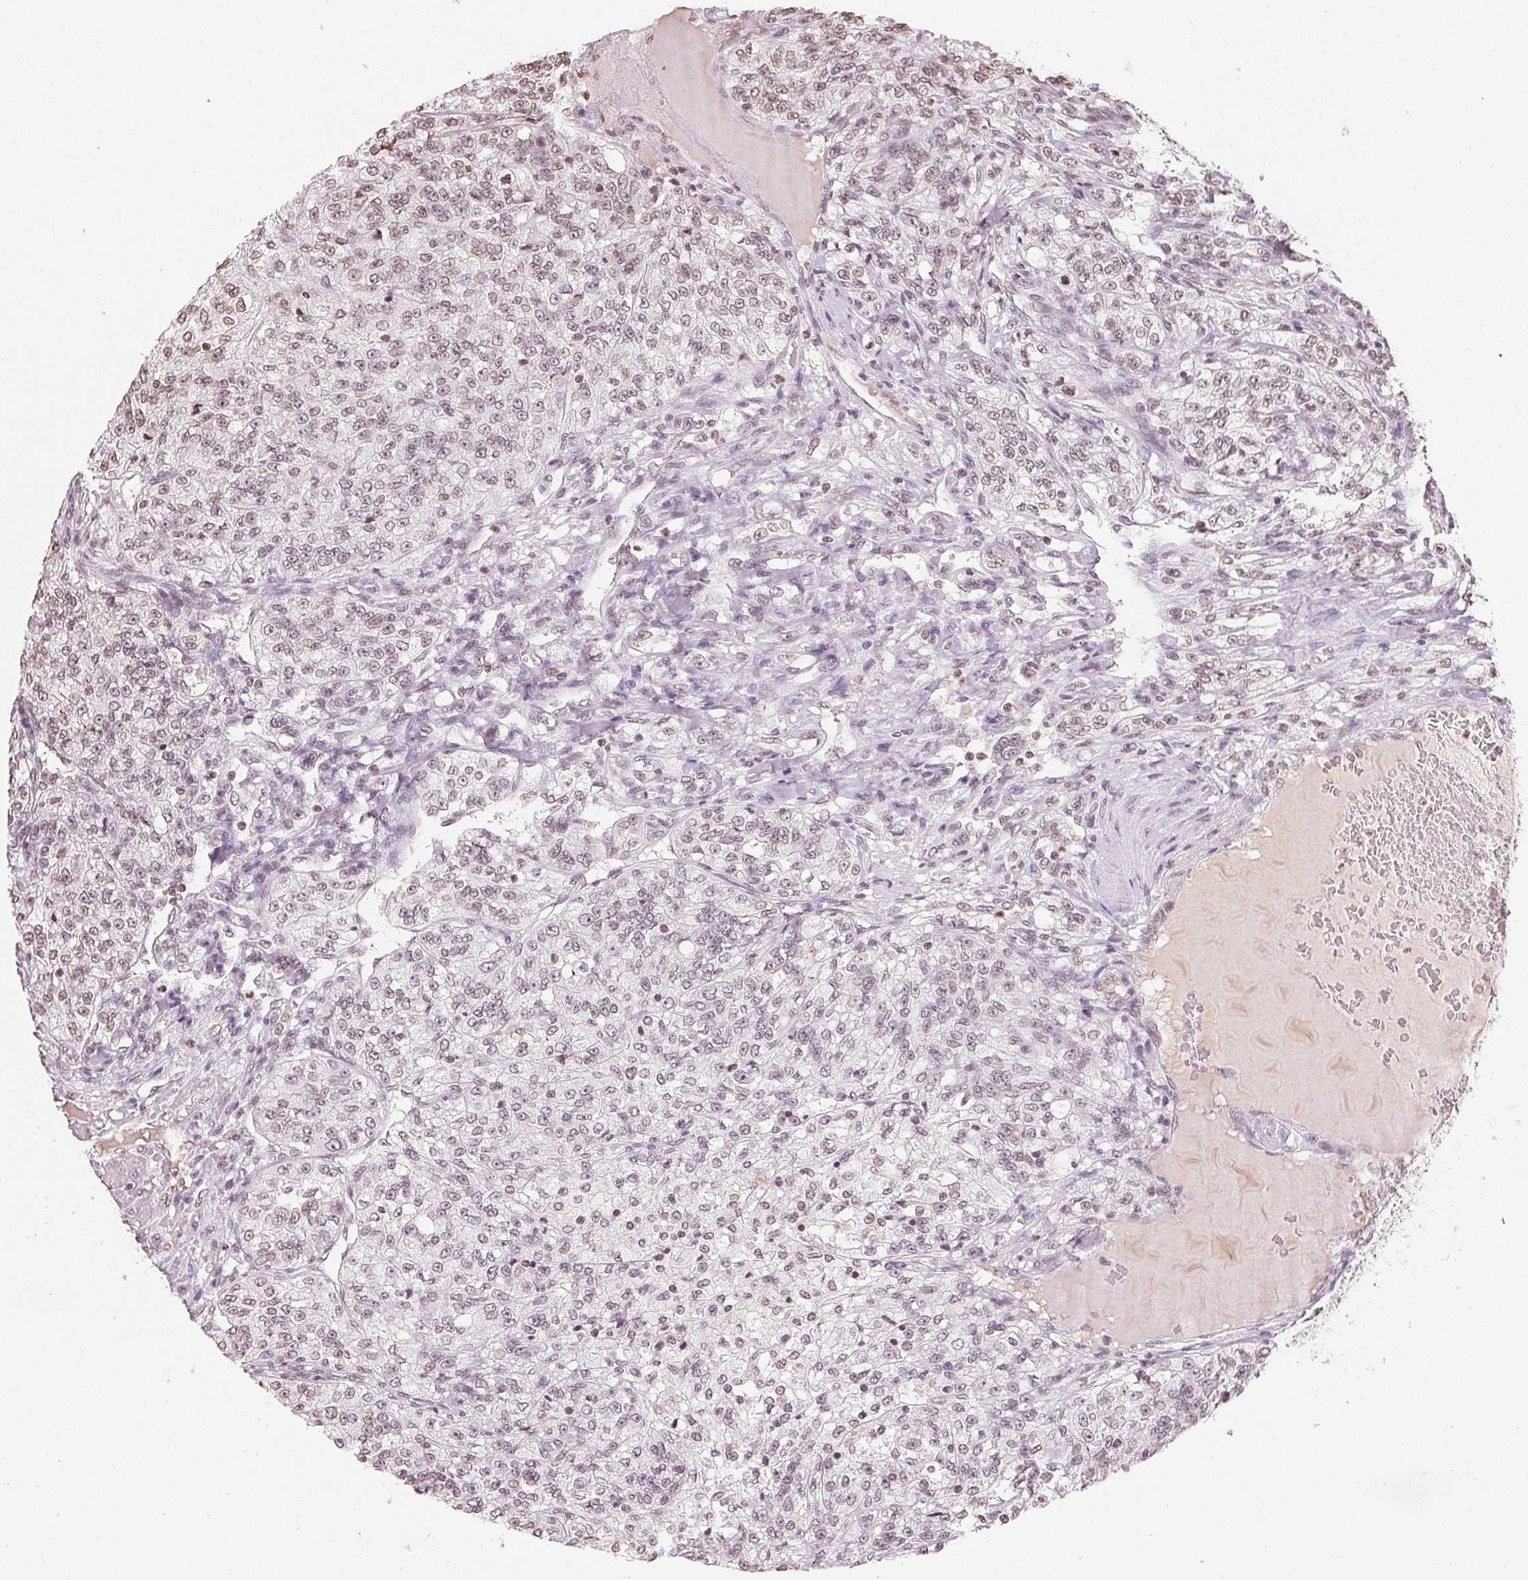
{"staining": {"intensity": "weak", "quantity": "25%-75%", "location": "nuclear"}, "tissue": "renal cancer", "cell_type": "Tumor cells", "image_type": "cancer", "snomed": [{"axis": "morphology", "description": "Adenocarcinoma, NOS"}, {"axis": "topography", "description": "Kidney"}], "caption": "Immunohistochemical staining of renal cancer exhibits low levels of weak nuclear staining in approximately 25%-75% of tumor cells.", "gene": "TBP", "patient": {"sex": "female", "age": 63}}